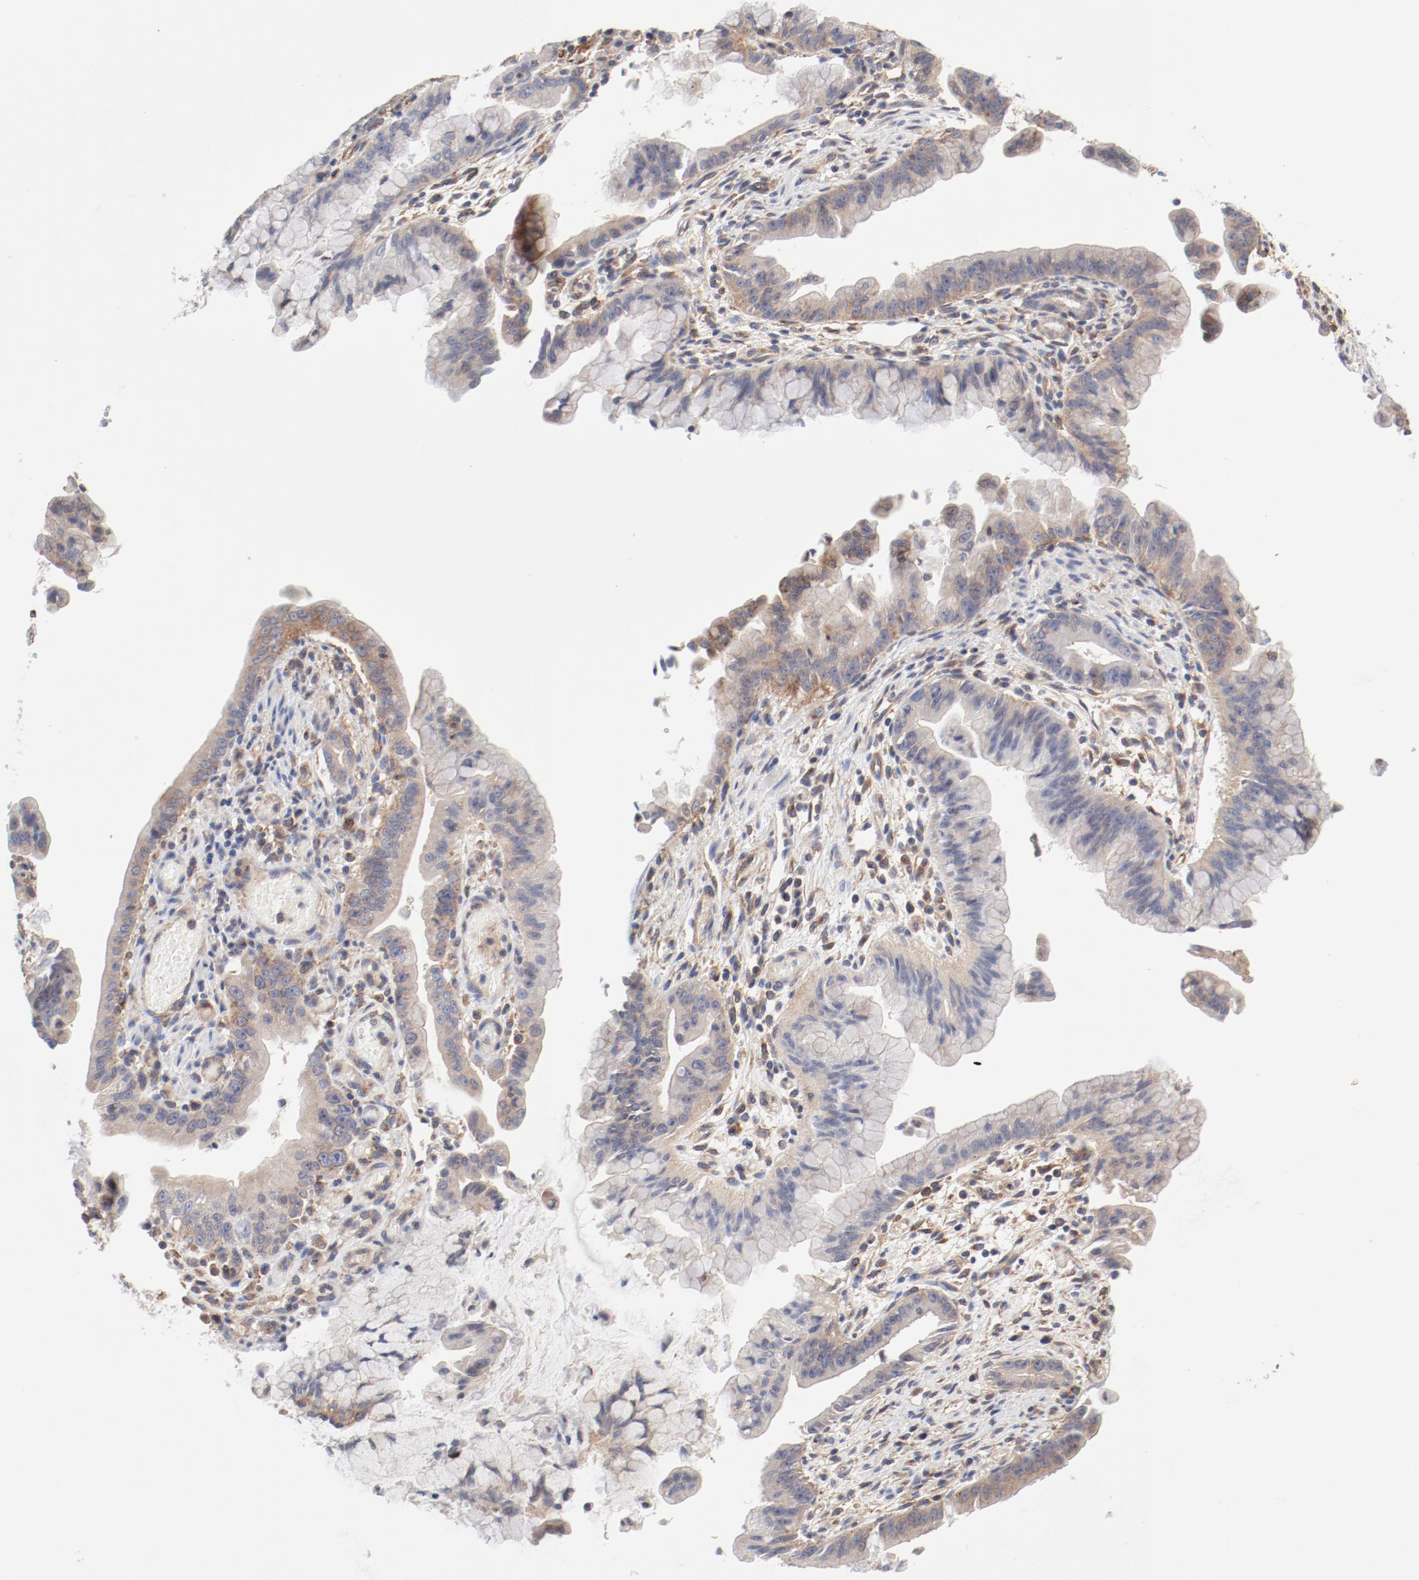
{"staining": {"intensity": "weak", "quantity": "25%-75%", "location": "cytoplasmic/membranous"}, "tissue": "pancreatic cancer", "cell_type": "Tumor cells", "image_type": "cancer", "snomed": [{"axis": "morphology", "description": "Adenocarcinoma, NOS"}, {"axis": "topography", "description": "Pancreas"}], "caption": "Protein expression analysis of adenocarcinoma (pancreatic) reveals weak cytoplasmic/membranous positivity in about 25%-75% of tumor cells.", "gene": "AP2A1", "patient": {"sex": "male", "age": 59}}